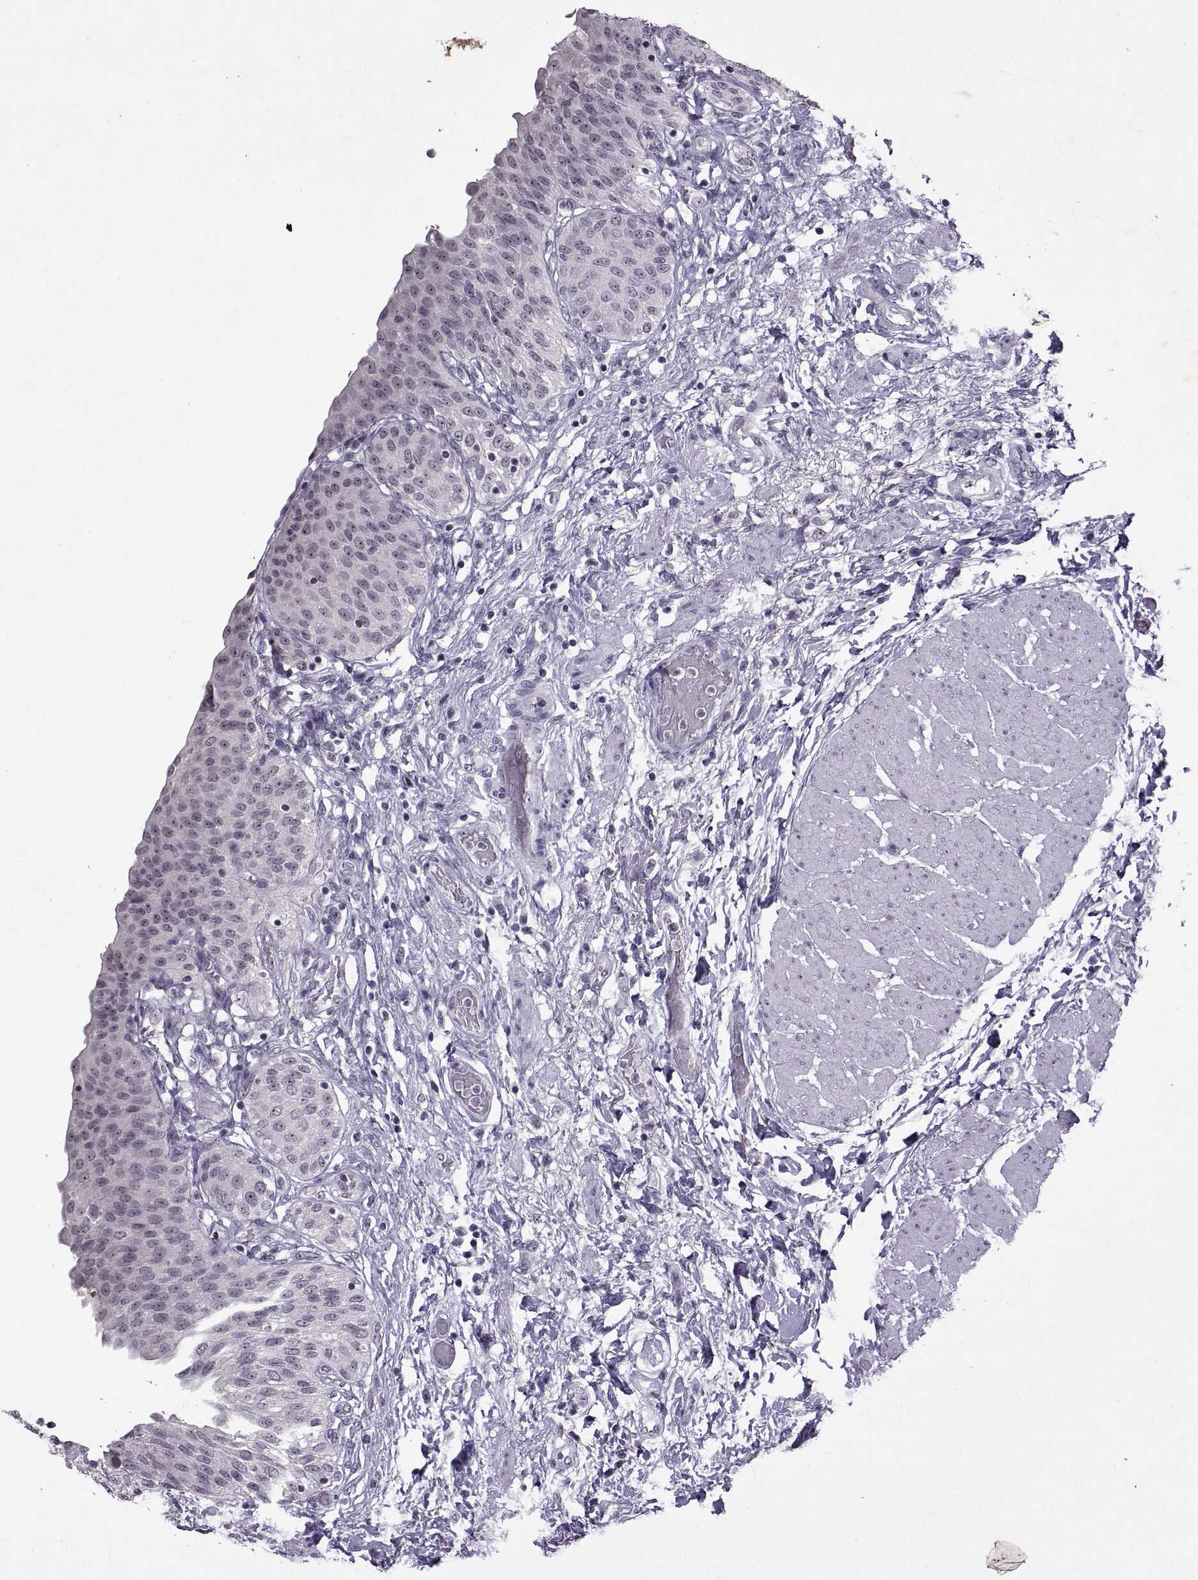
{"staining": {"intensity": "weak", "quantity": ">75%", "location": "nuclear"}, "tissue": "urinary bladder", "cell_type": "Urothelial cells", "image_type": "normal", "snomed": [{"axis": "morphology", "description": "Normal tissue, NOS"}, {"axis": "morphology", "description": "Metaplasia, NOS"}, {"axis": "topography", "description": "Urinary bladder"}], "caption": "Immunohistochemical staining of unremarkable urinary bladder exhibits weak nuclear protein positivity in approximately >75% of urothelial cells.", "gene": "SINHCAF", "patient": {"sex": "male", "age": 68}}